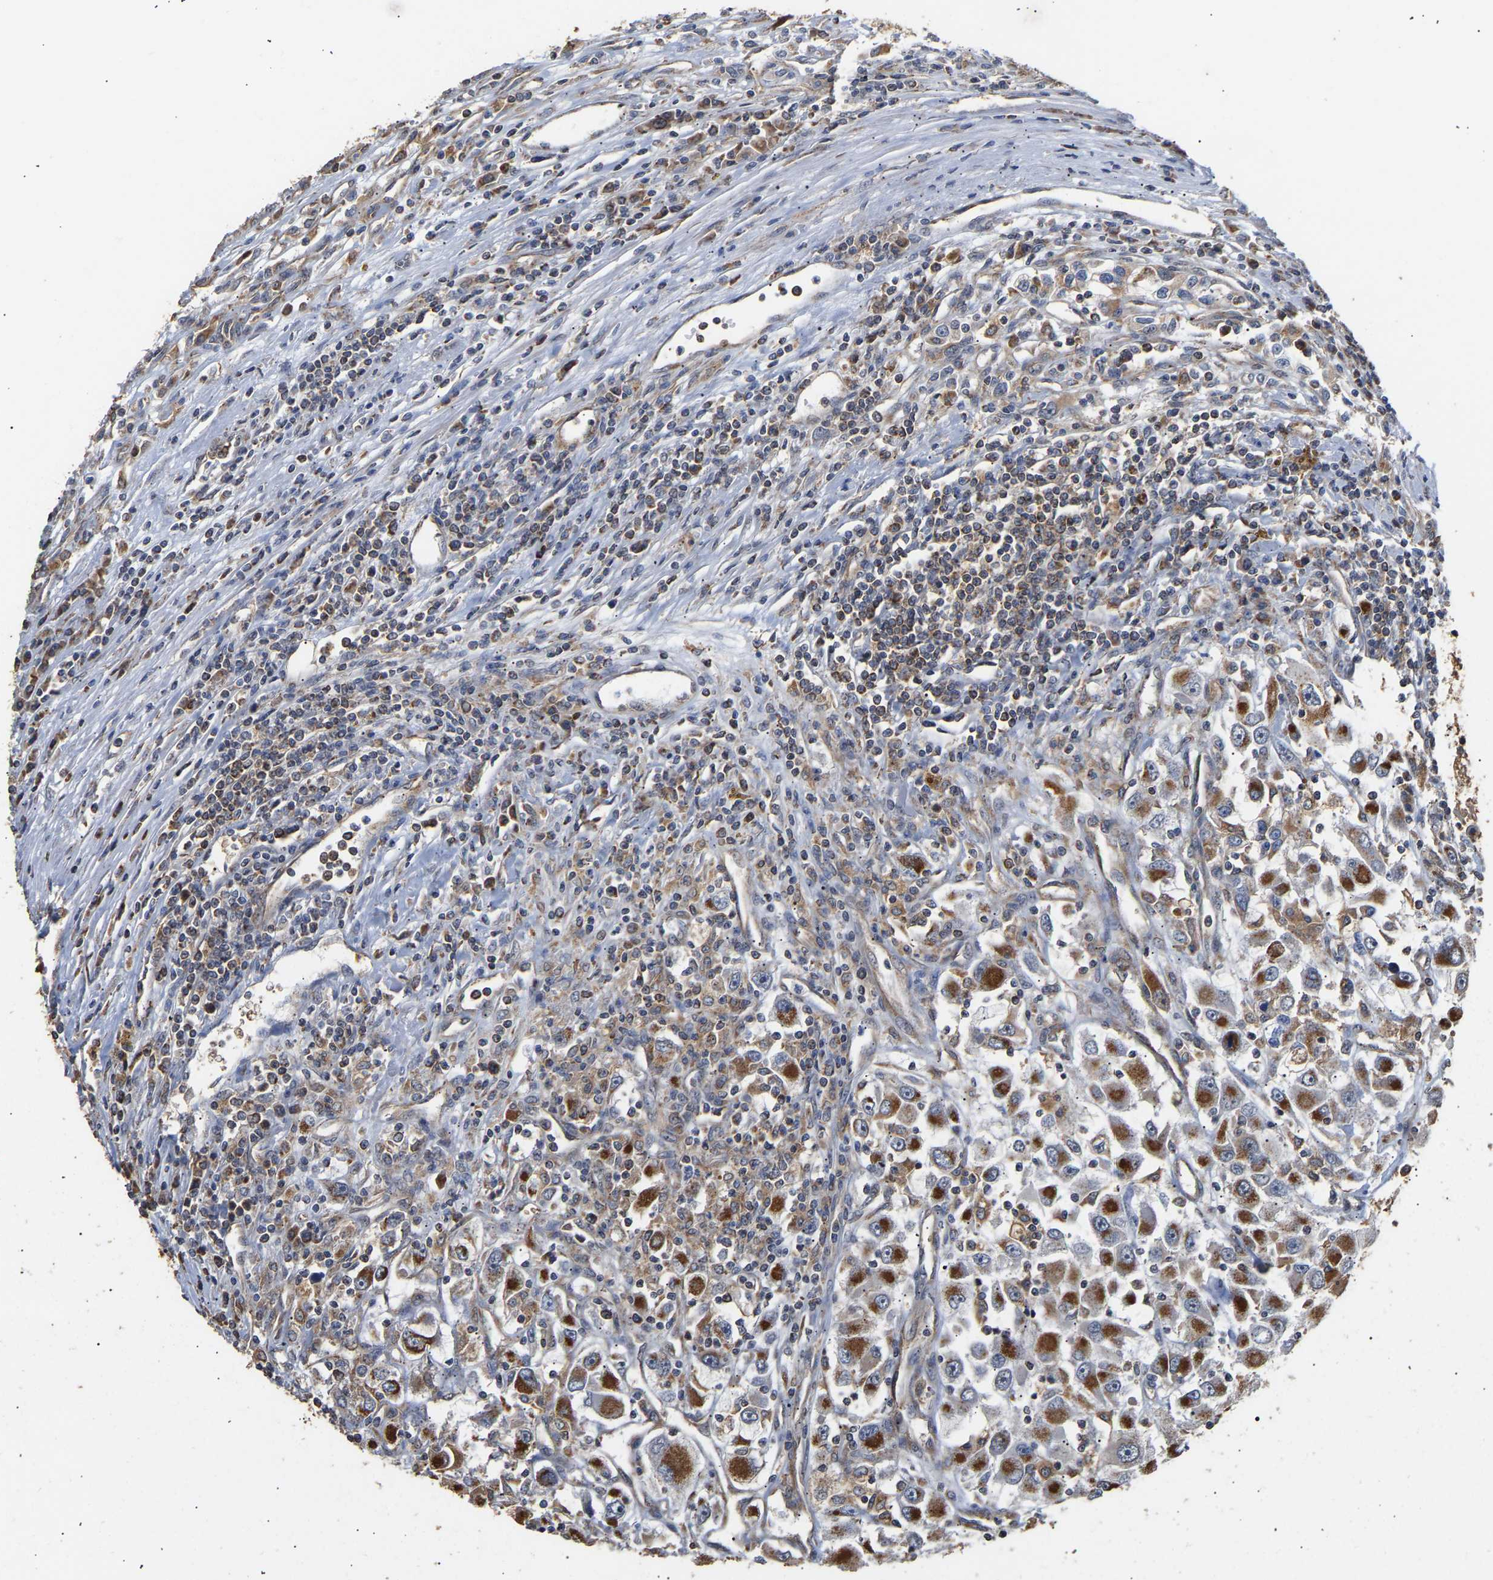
{"staining": {"intensity": "strong", "quantity": ">75%", "location": "cytoplasmic/membranous"}, "tissue": "renal cancer", "cell_type": "Tumor cells", "image_type": "cancer", "snomed": [{"axis": "morphology", "description": "Adenocarcinoma, NOS"}, {"axis": "topography", "description": "Kidney"}], "caption": "DAB (3,3'-diaminobenzidine) immunohistochemical staining of renal adenocarcinoma displays strong cytoplasmic/membranous protein expression in about >75% of tumor cells. (Stains: DAB in brown, nuclei in blue, Microscopy: brightfield microscopy at high magnification).", "gene": "ZNF26", "patient": {"sex": "female", "age": 52}}